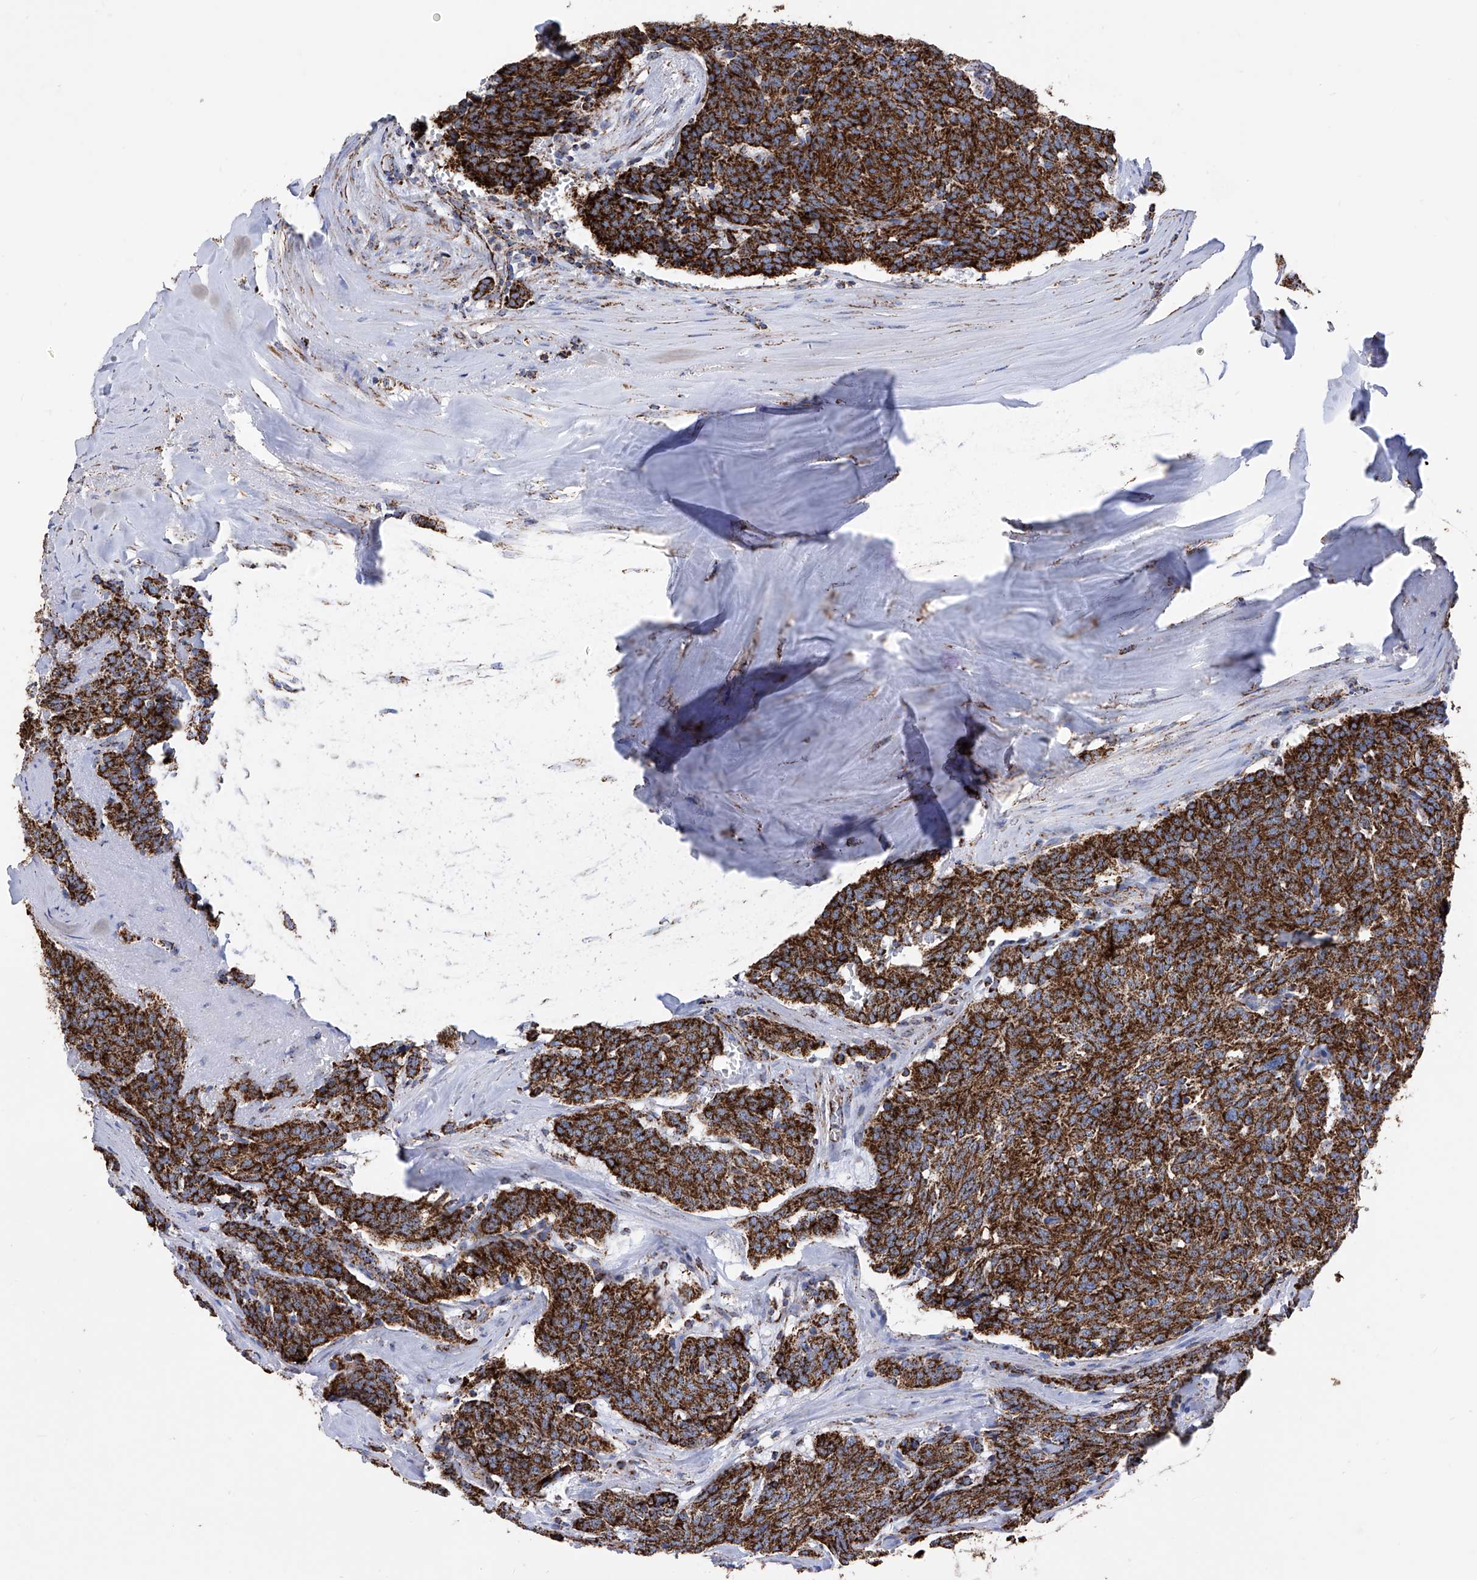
{"staining": {"intensity": "strong", "quantity": ">75%", "location": "cytoplasmic/membranous"}, "tissue": "carcinoid", "cell_type": "Tumor cells", "image_type": "cancer", "snomed": [{"axis": "morphology", "description": "Carcinoid, malignant, NOS"}, {"axis": "topography", "description": "Lung"}], "caption": "Brown immunohistochemical staining in carcinoid displays strong cytoplasmic/membranous expression in about >75% of tumor cells.", "gene": "ATP5PF", "patient": {"sex": "female", "age": 46}}